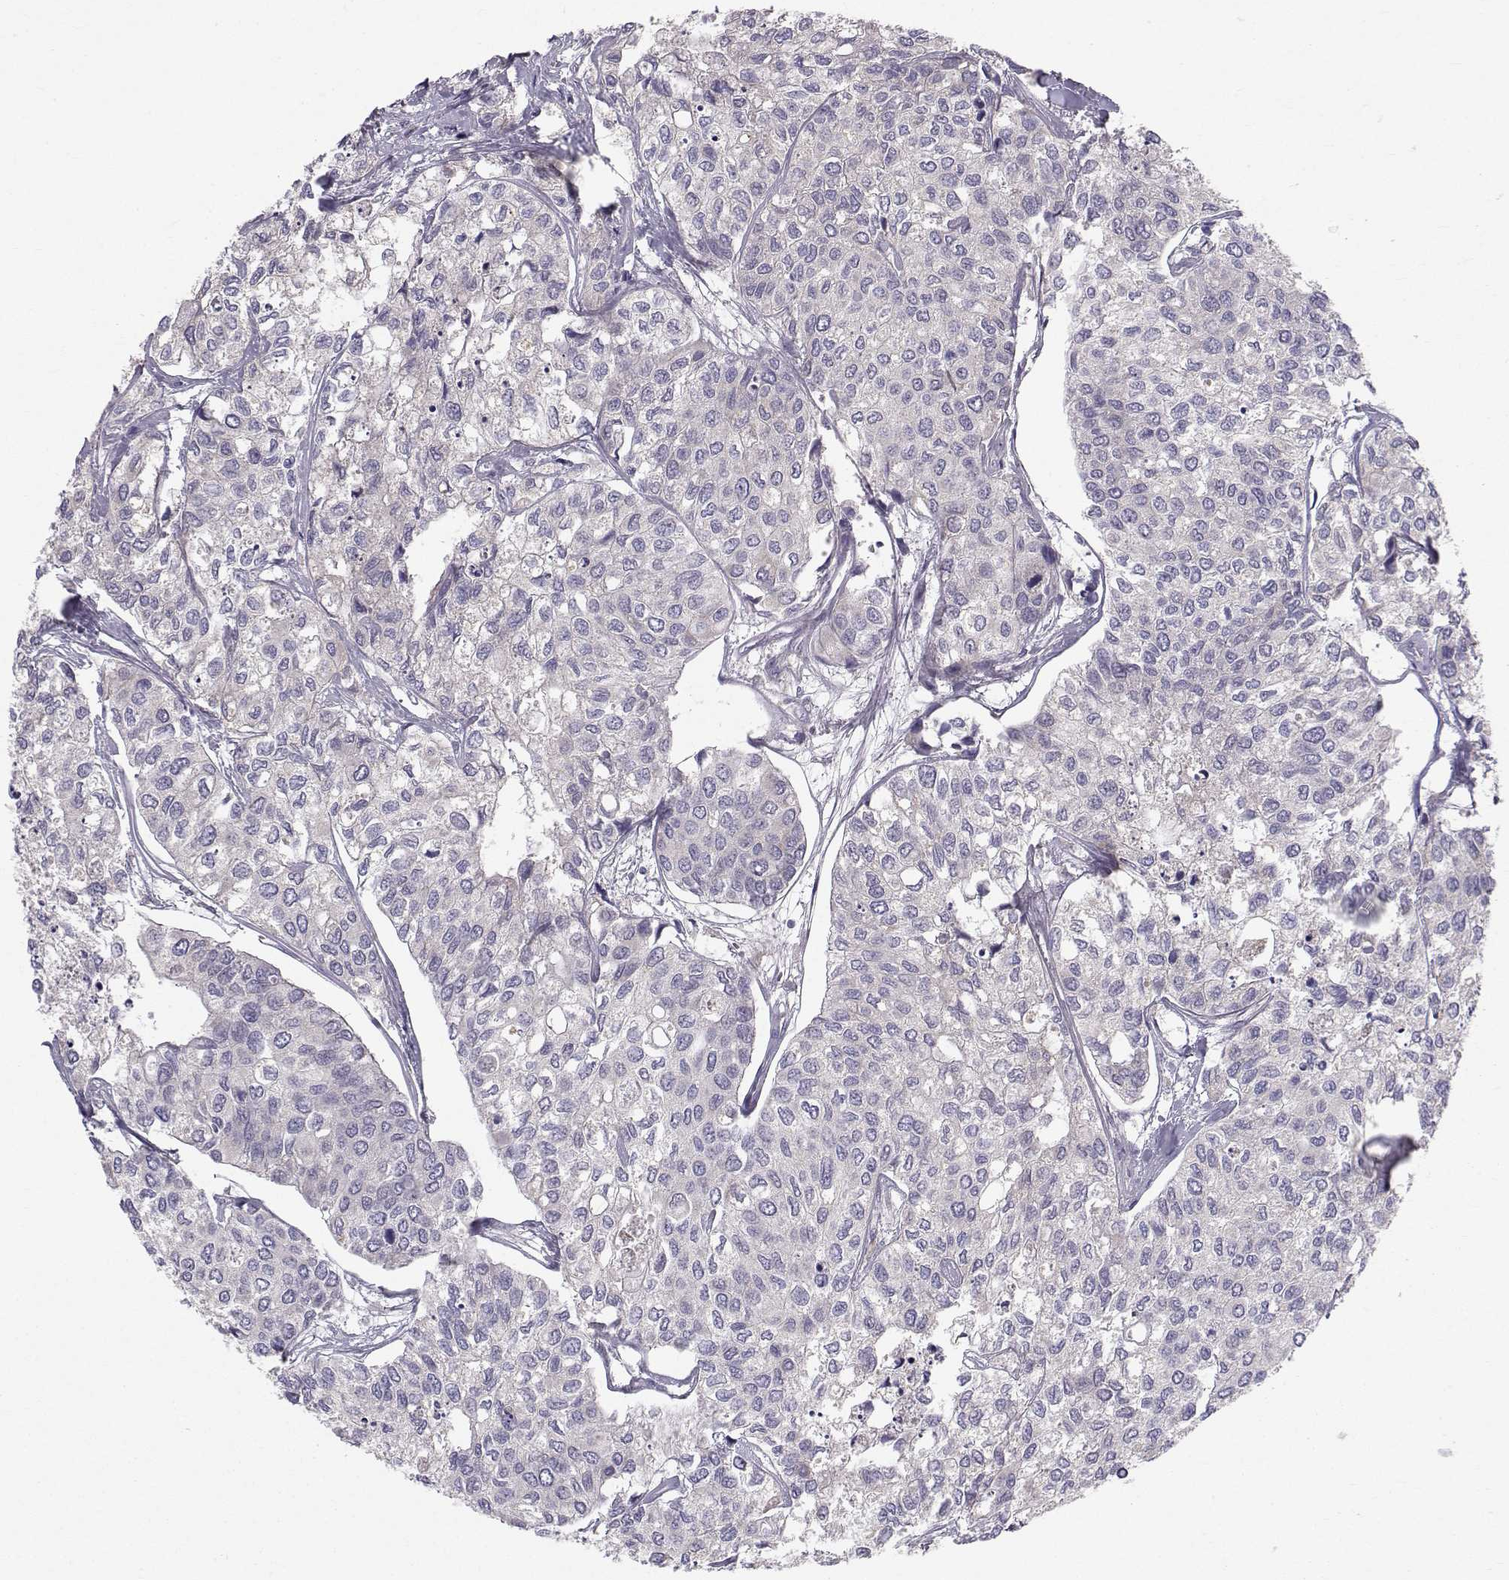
{"staining": {"intensity": "negative", "quantity": "none", "location": "none"}, "tissue": "urothelial cancer", "cell_type": "Tumor cells", "image_type": "cancer", "snomed": [{"axis": "morphology", "description": "Urothelial carcinoma, High grade"}, {"axis": "topography", "description": "Urinary bladder"}], "caption": "Tumor cells are negative for protein expression in human urothelial carcinoma (high-grade).", "gene": "PEX5L", "patient": {"sex": "male", "age": 73}}